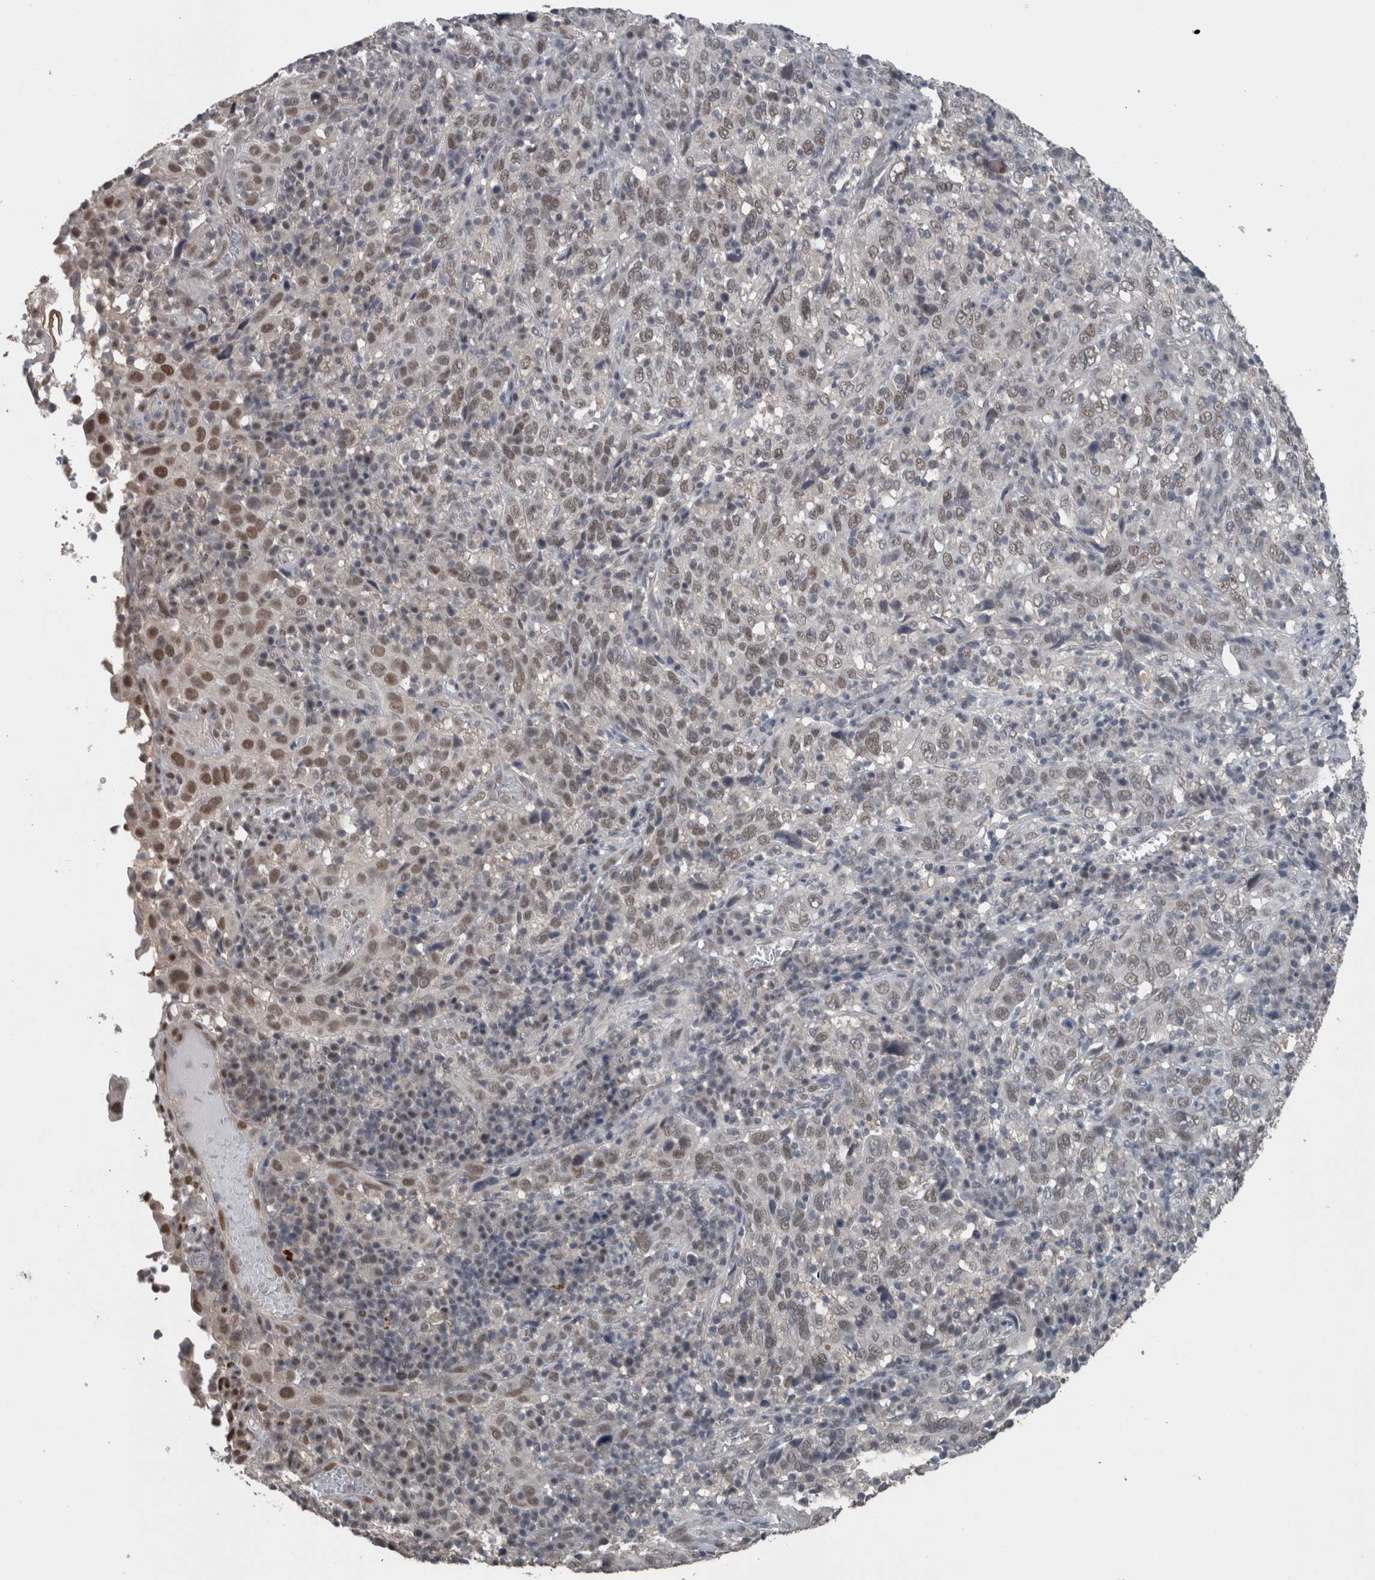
{"staining": {"intensity": "weak", "quantity": "25%-75%", "location": "nuclear"}, "tissue": "cervical cancer", "cell_type": "Tumor cells", "image_type": "cancer", "snomed": [{"axis": "morphology", "description": "Squamous cell carcinoma, NOS"}, {"axis": "topography", "description": "Cervix"}], "caption": "Protein expression analysis of human cervical cancer (squamous cell carcinoma) reveals weak nuclear staining in about 25%-75% of tumor cells.", "gene": "ZBTB21", "patient": {"sex": "female", "age": 46}}